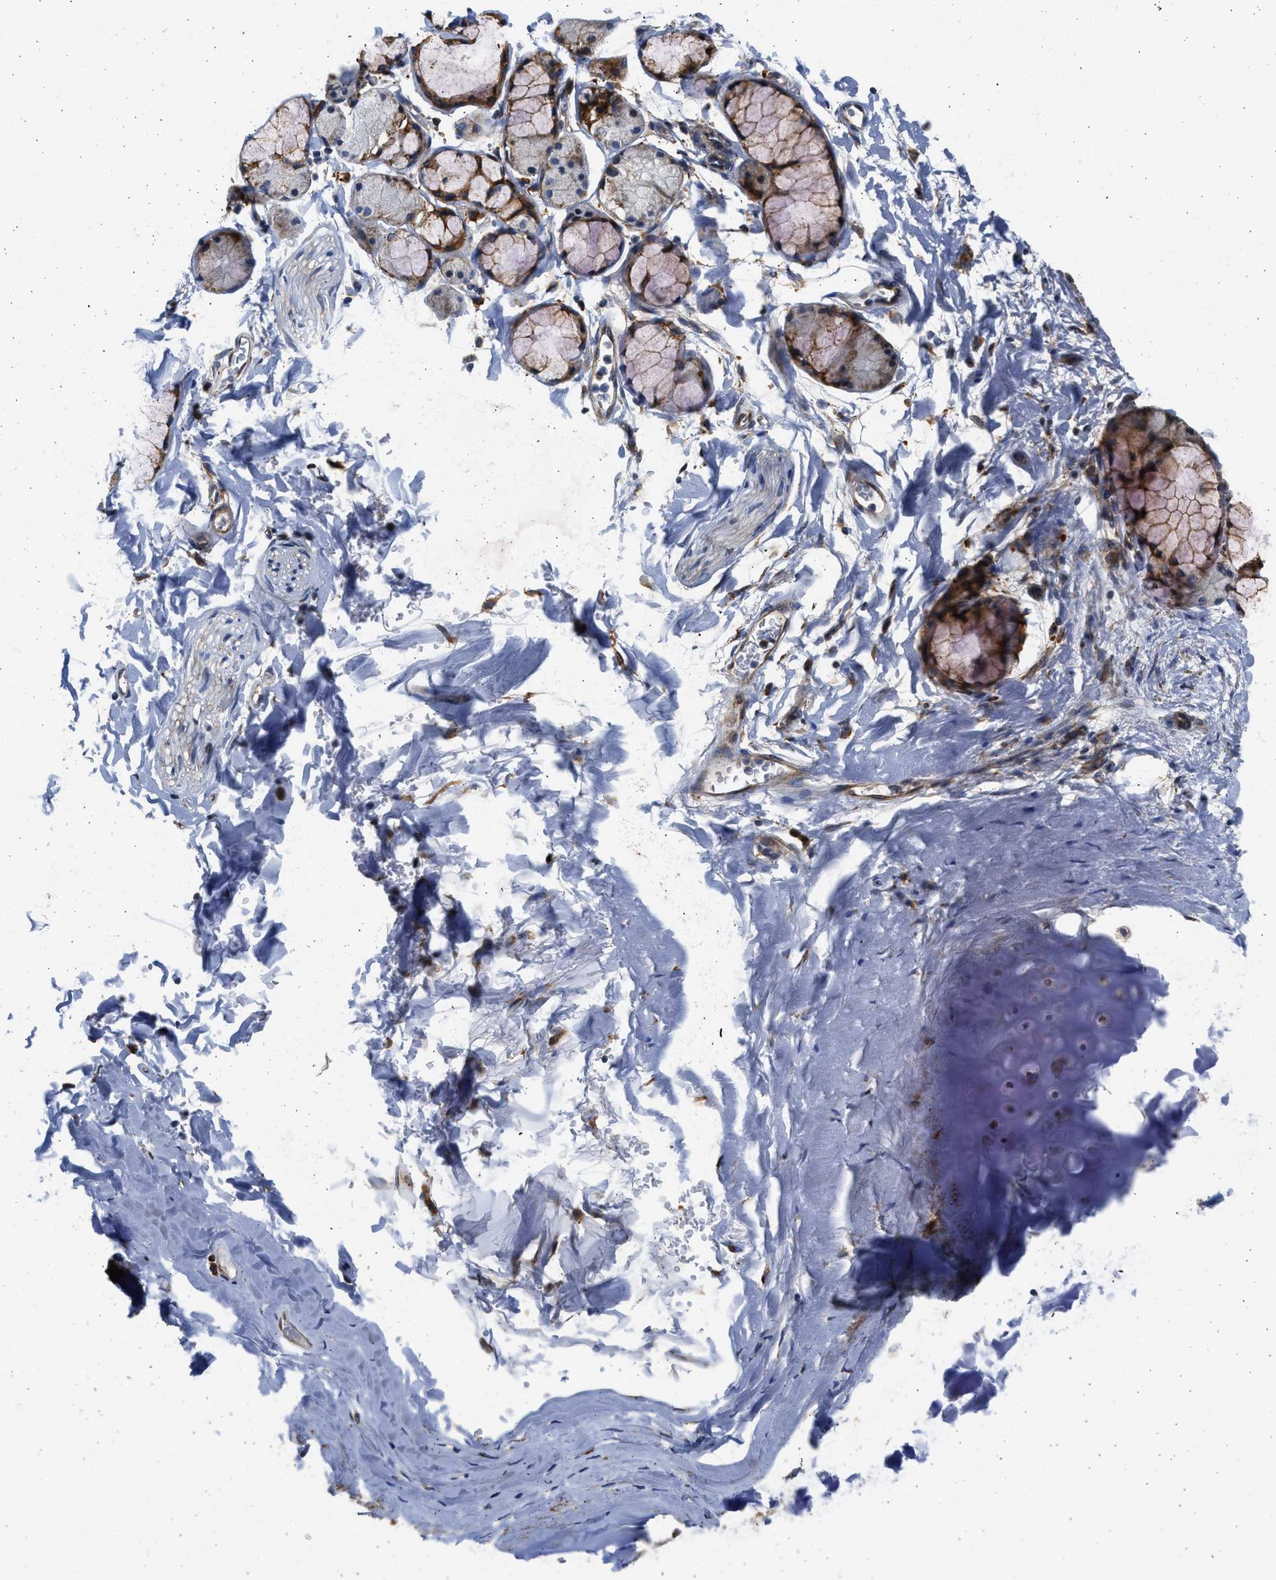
{"staining": {"intensity": "weak", "quantity": "25%-75%", "location": "cytoplasmic/membranous"}, "tissue": "adipose tissue", "cell_type": "Adipocytes", "image_type": "normal", "snomed": [{"axis": "morphology", "description": "Normal tissue, NOS"}, {"axis": "topography", "description": "Cartilage tissue"}, {"axis": "topography", "description": "Bronchus"}], "caption": "This histopathology image exhibits immunohistochemistry (IHC) staining of normal human adipose tissue, with low weak cytoplasmic/membranous positivity in about 25%-75% of adipocytes.", "gene": "PLD2", "patient": {"sex": "female", "age": 73}}